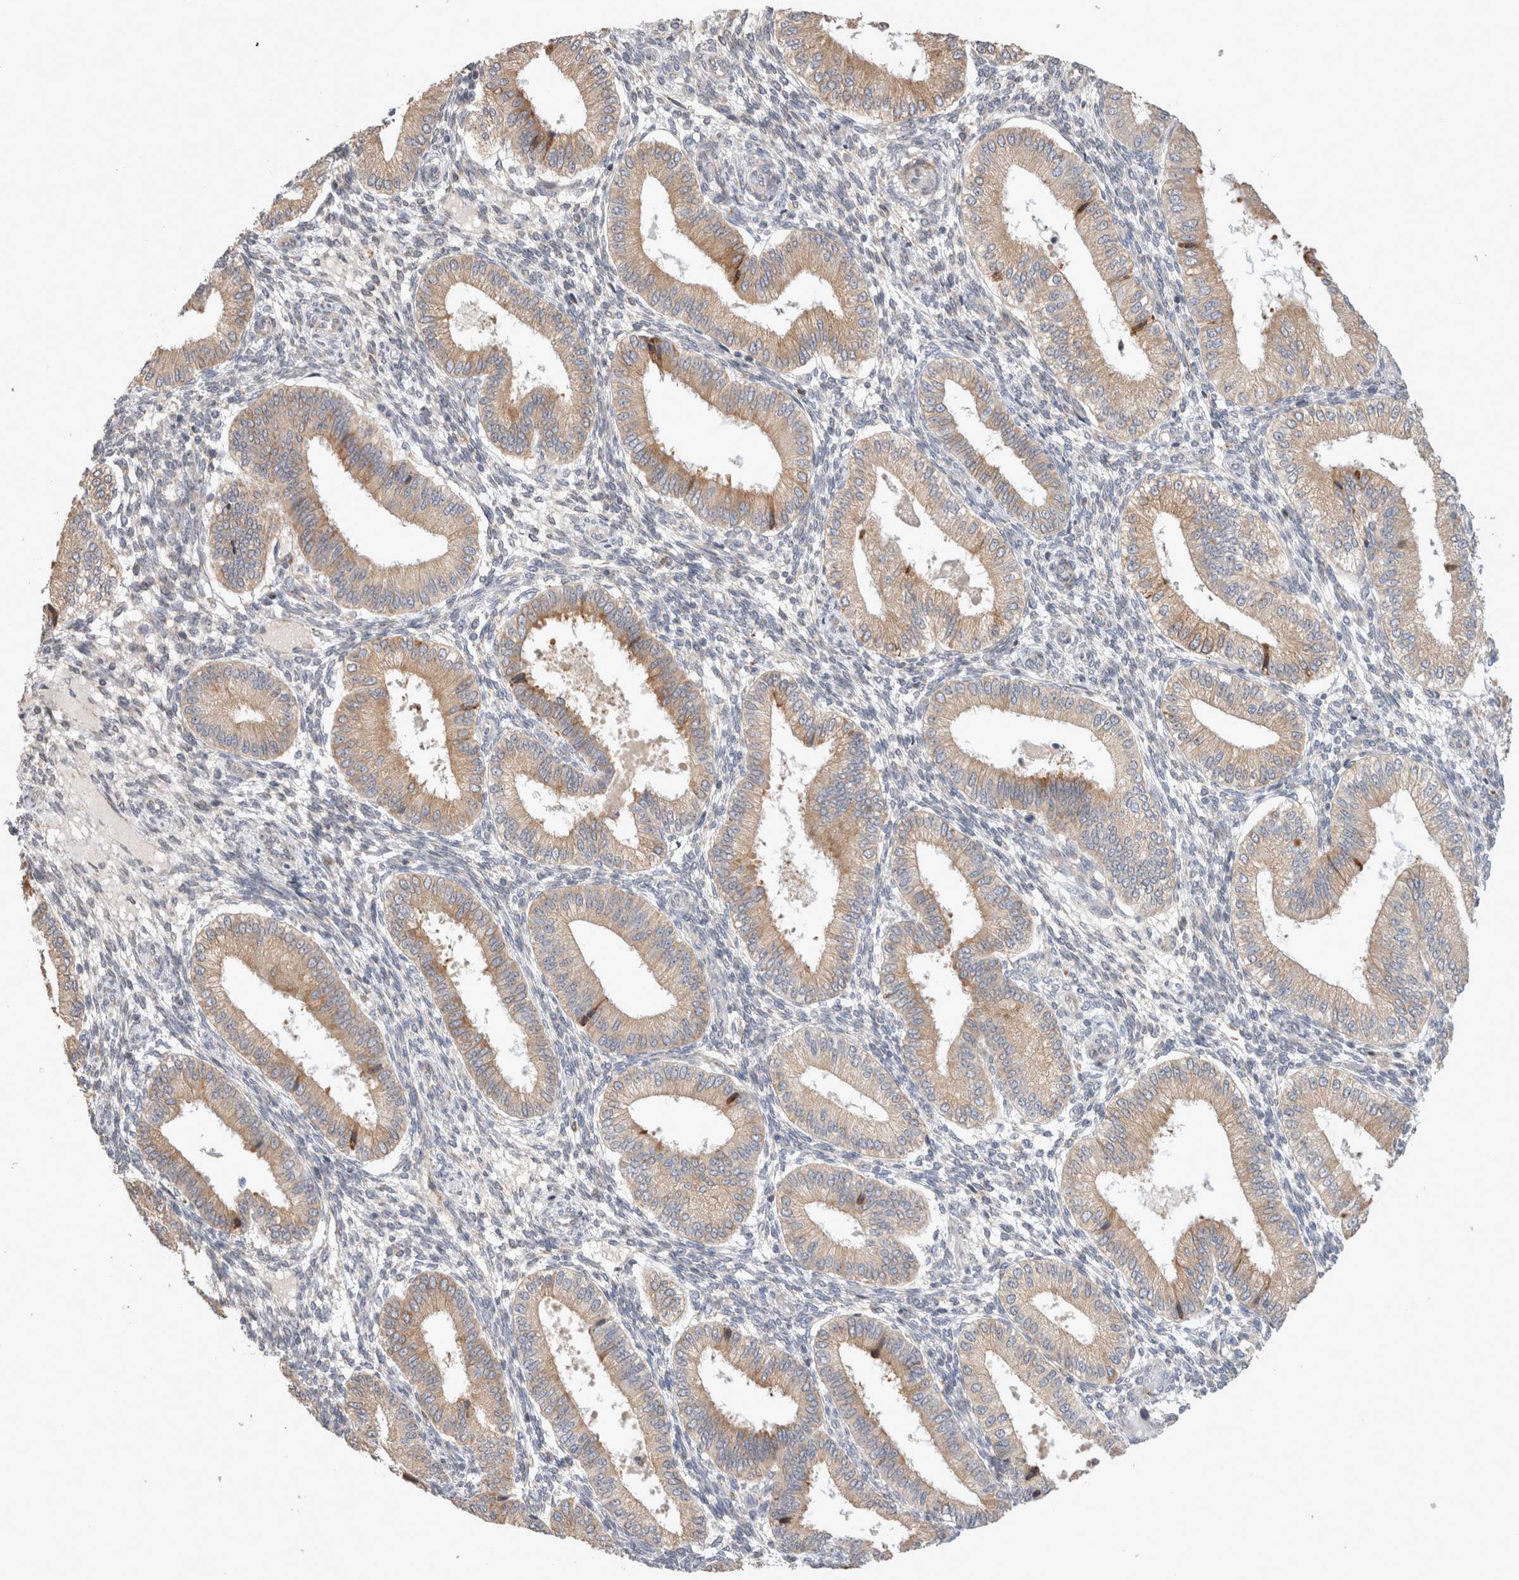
{"staining": {"intensity": "weak", "quantity": "<25%", "location": "cytoplasmic/membranous"}, "tissue": "endometrium", "cell_type": "Cells in endometrial stroma", "image_type": "normal", "snomed": [{"axis": "morphology", "description": "Normal tissue, NOS"}, {"axis": "topography", "description": "Endometrium"}], "caption": "Immunohistochemistry (IHC) histopathology image of unremarkable endometrium stained for a protein (brown), which displays no positivity in cells in endometrial stroma. The staining is performed using DAB (3,3'-diaminobenzidine) brown chromogen with nuclei counter-stained in using hematoxylin.", "gene": "TRMT9B", "patient": {"sex": "female", "age": 39}}